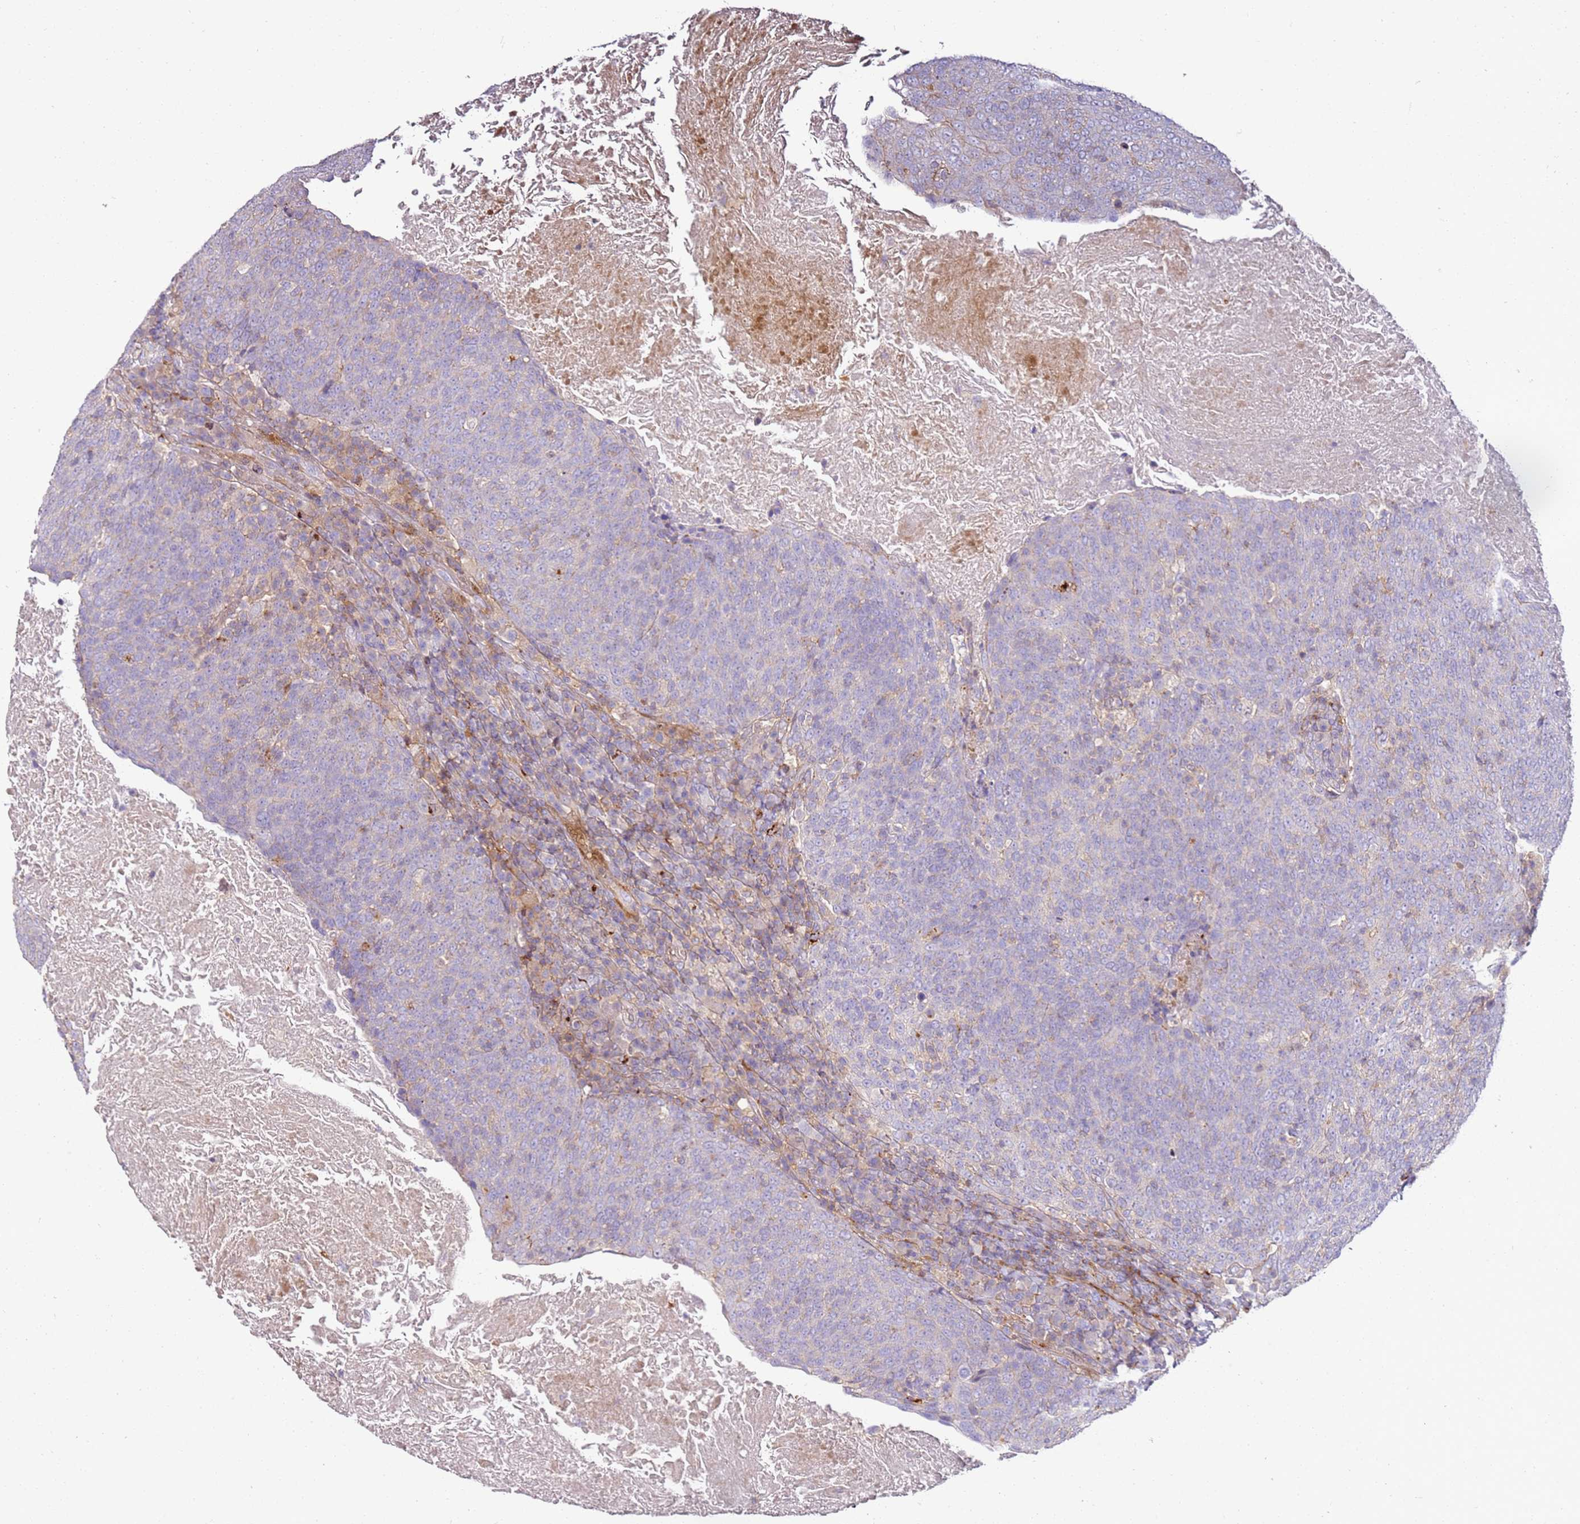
{"staining": {"intensity": "negative", "quantity": "none", "location": "none"}, "tissue": "head and neck cancer", "cell_type": "Tumor cells", "image_type": "cancer", "snomed": [{"axis": "morphology", "description": "Squamous cell carcinoma, NOS"}, {"axis": "morphology", "description": "Squamous cell carcinoma, metastatic, NOS"}, {"axis": "topography", "description": "Lymph node"}, {"axis": "topography", "description": "Head-Neck"}], "caption": "Head and neck metastatic squamous cell carcinoma was stained to show a protein in brown. There is no significant staining in tumor cells.", "gene": "FPR1", "patient": {"sex": "male", "age": 62}}